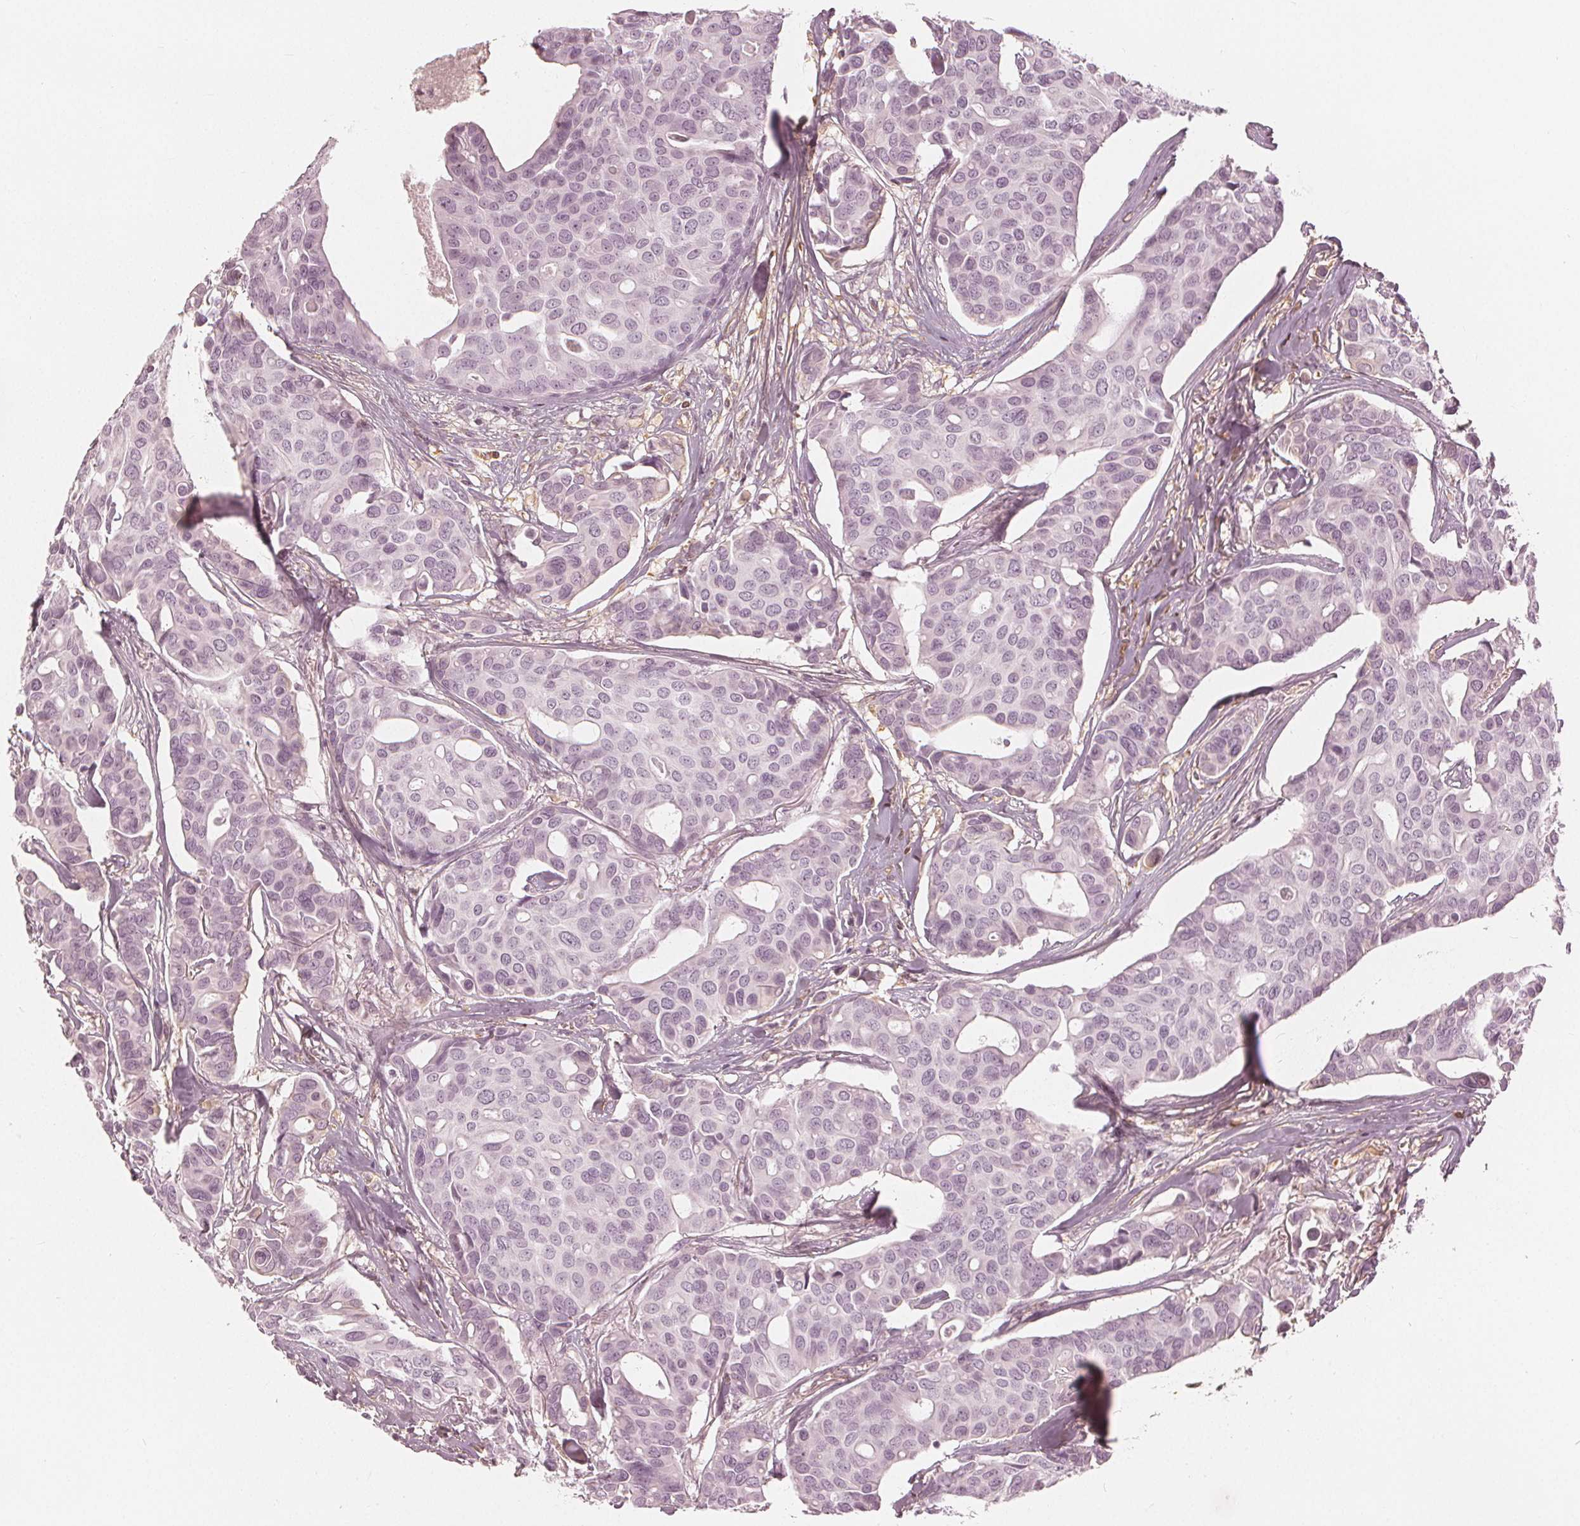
{"staining": {"intensity": "negative", "quantity": "none", "location": "none"}, "tissue": "breast cancer", "cell_type": "Tumor cells", "image_type": "cancer", "snomed": [{"axis": "morphology", "description": "Duct carcinoma"}, {"axis": "topography", "description": "Breast"}], "caption": "Protein analysis of breast infiltrating ductal carcinoma exhibits no significant staining in tumor cells. Brightfield microscopy of immunohistochemistry (IHC) stained with DAB (brown) and hematoxylin (blue), captured at high magnification.", "gene": "PAEP", "patient": {"sex": "female", "age": 54}}